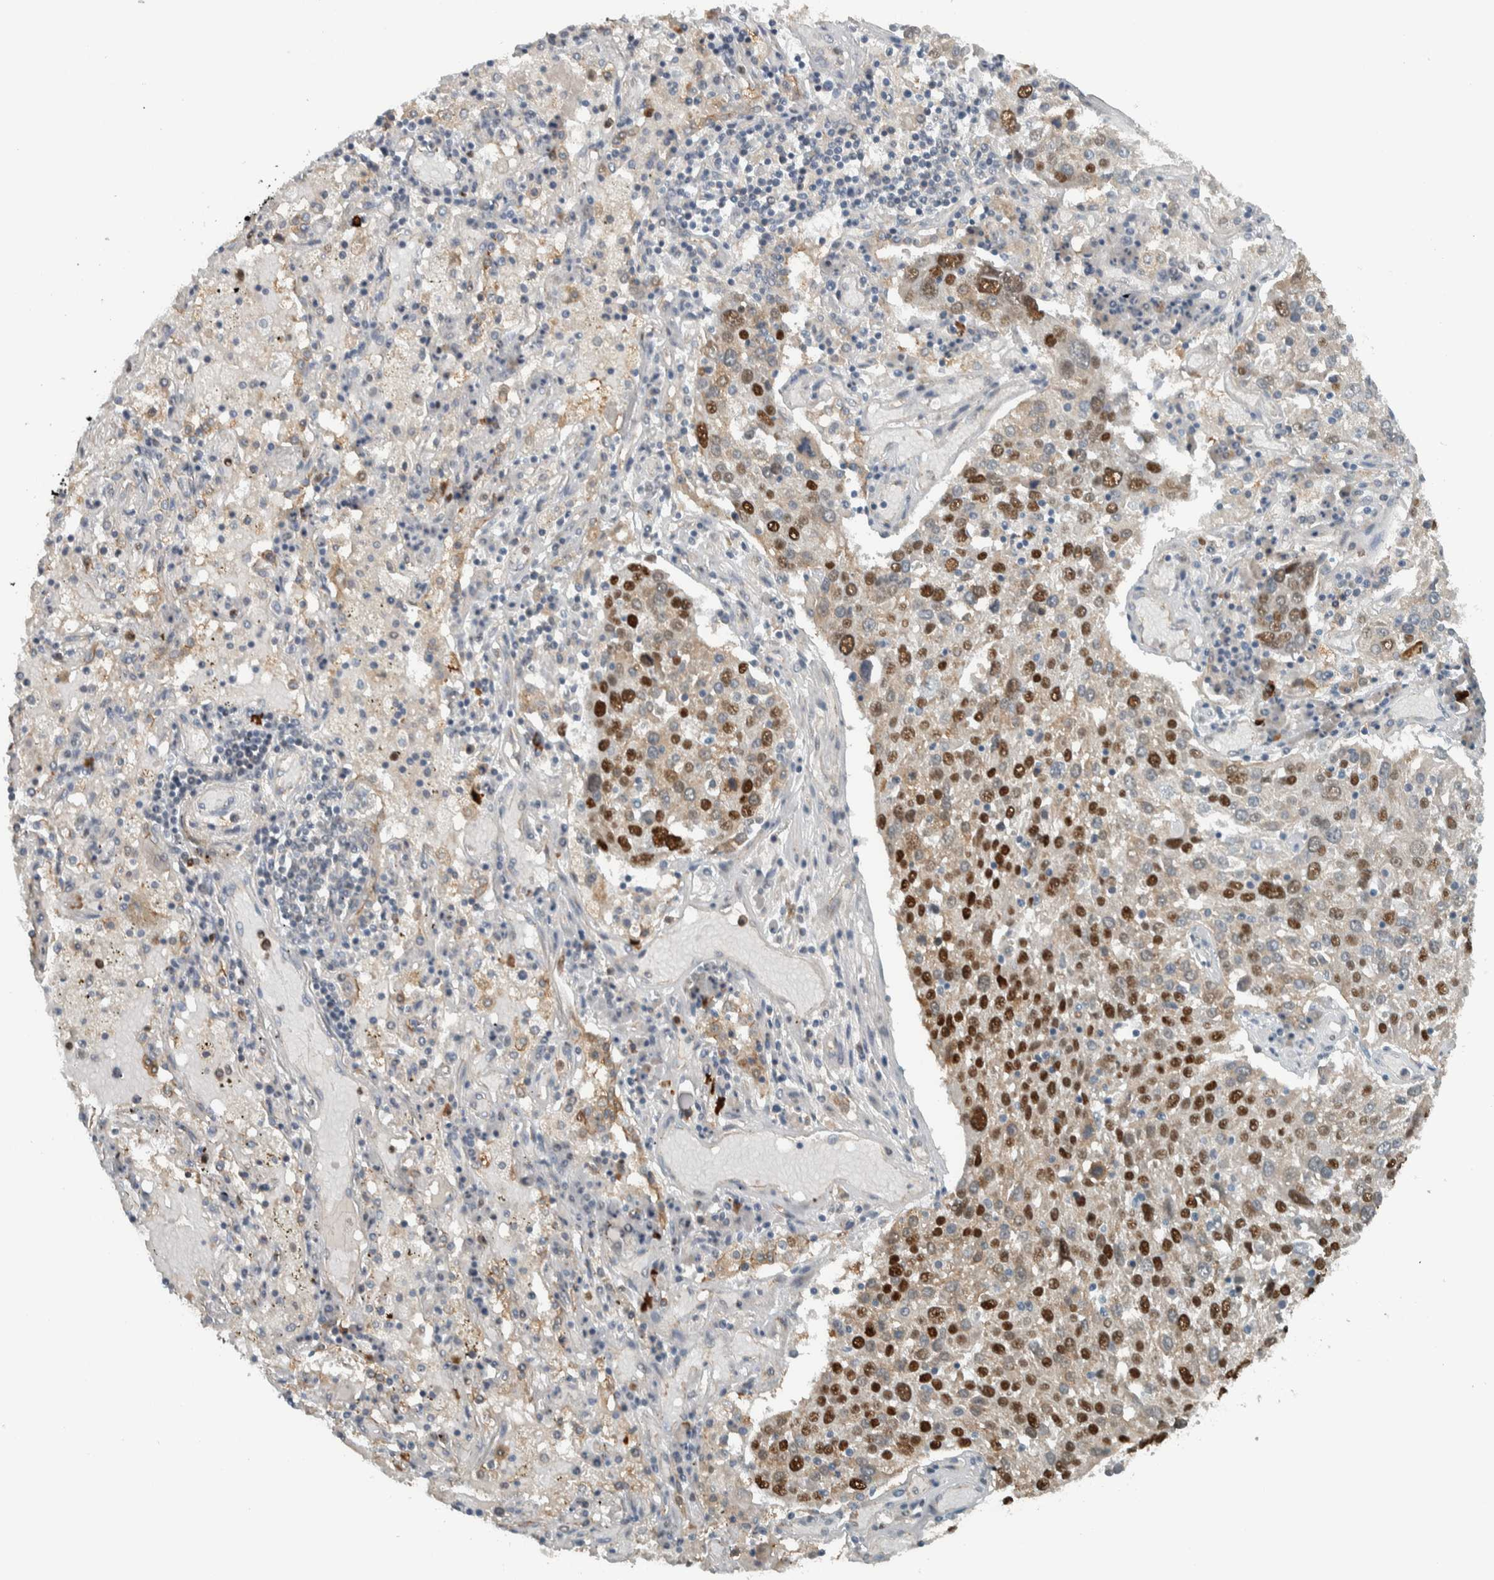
{"staining": {"intensity": "strong", "quantity": "25%-75%", "location": "nuclear"}, "tissue": "lung cancer", "cell_type": "Tumor cells", "image_type": "cancer", "snomed": [{"axis": "morphology", "description": "Squamous cell carcinoma, NOS"}, {"axis": "topography", "description": "Lung"}], "caption": "Protein staining by immunohistochemistry (IHC) displays strong nuclear positivity in approximately 25%-75% of tumor cells in lung squamous cell carcinoma.", "gene": "ADPRM", "patient": {"sex": "male", "age": 65}}